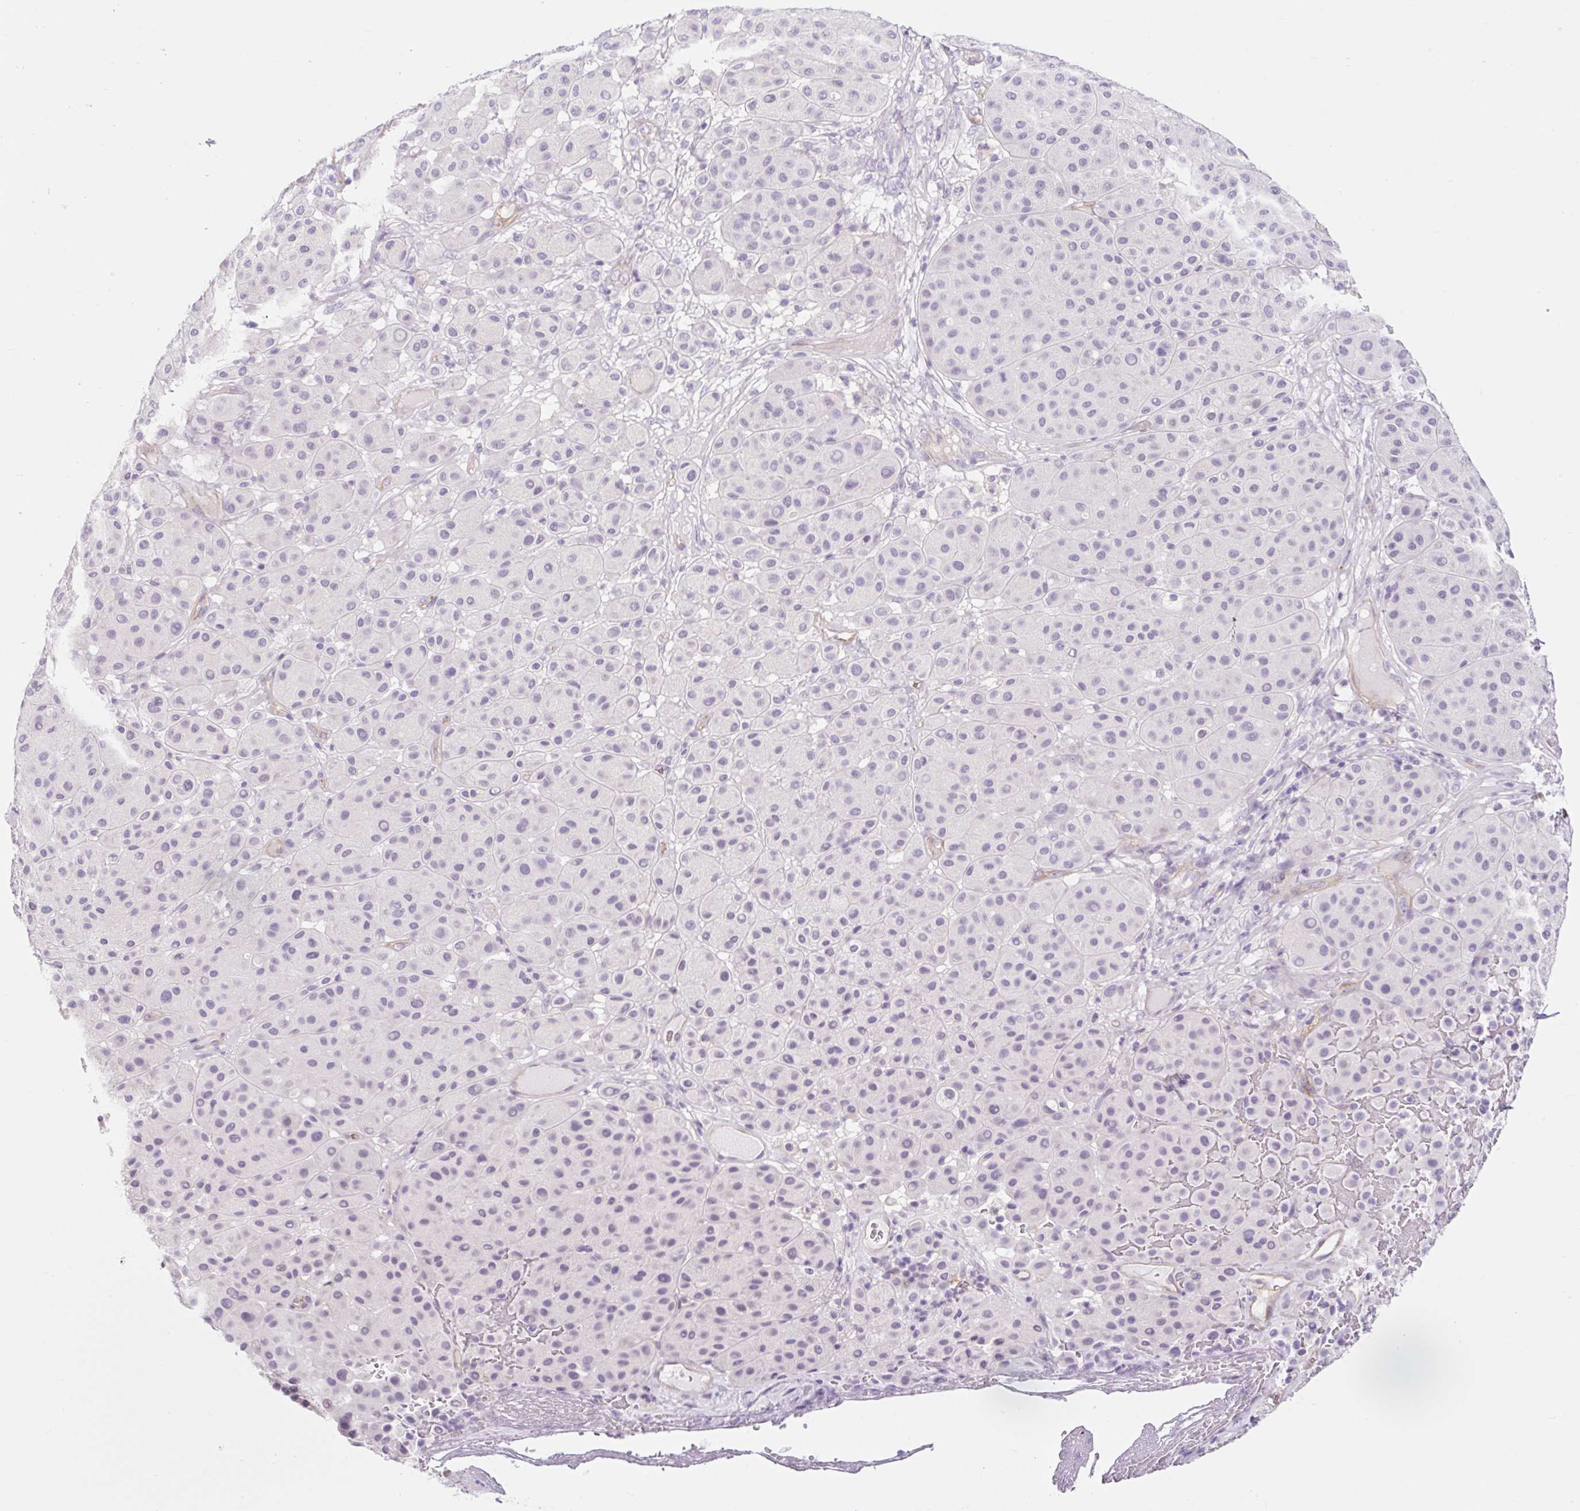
{"staining": {"intensity": "negative", "quantity": "none", "location": "none"}, "tissue": "melanoma", "cell_type": "Tumor cells", "image_type": "cancer", "snomed": [{"axis": "morphology", "description": "Malignant melanoma, Metastatic site"}, {"axis": "topography", "description": "Smooth muscle"}], "caption": "Human melanoma stained for a protein using immunohistochemistry shows no expression in tumor cells.", "gene": "BCAS1", "patient": {"sex": "male", "age": 41}}